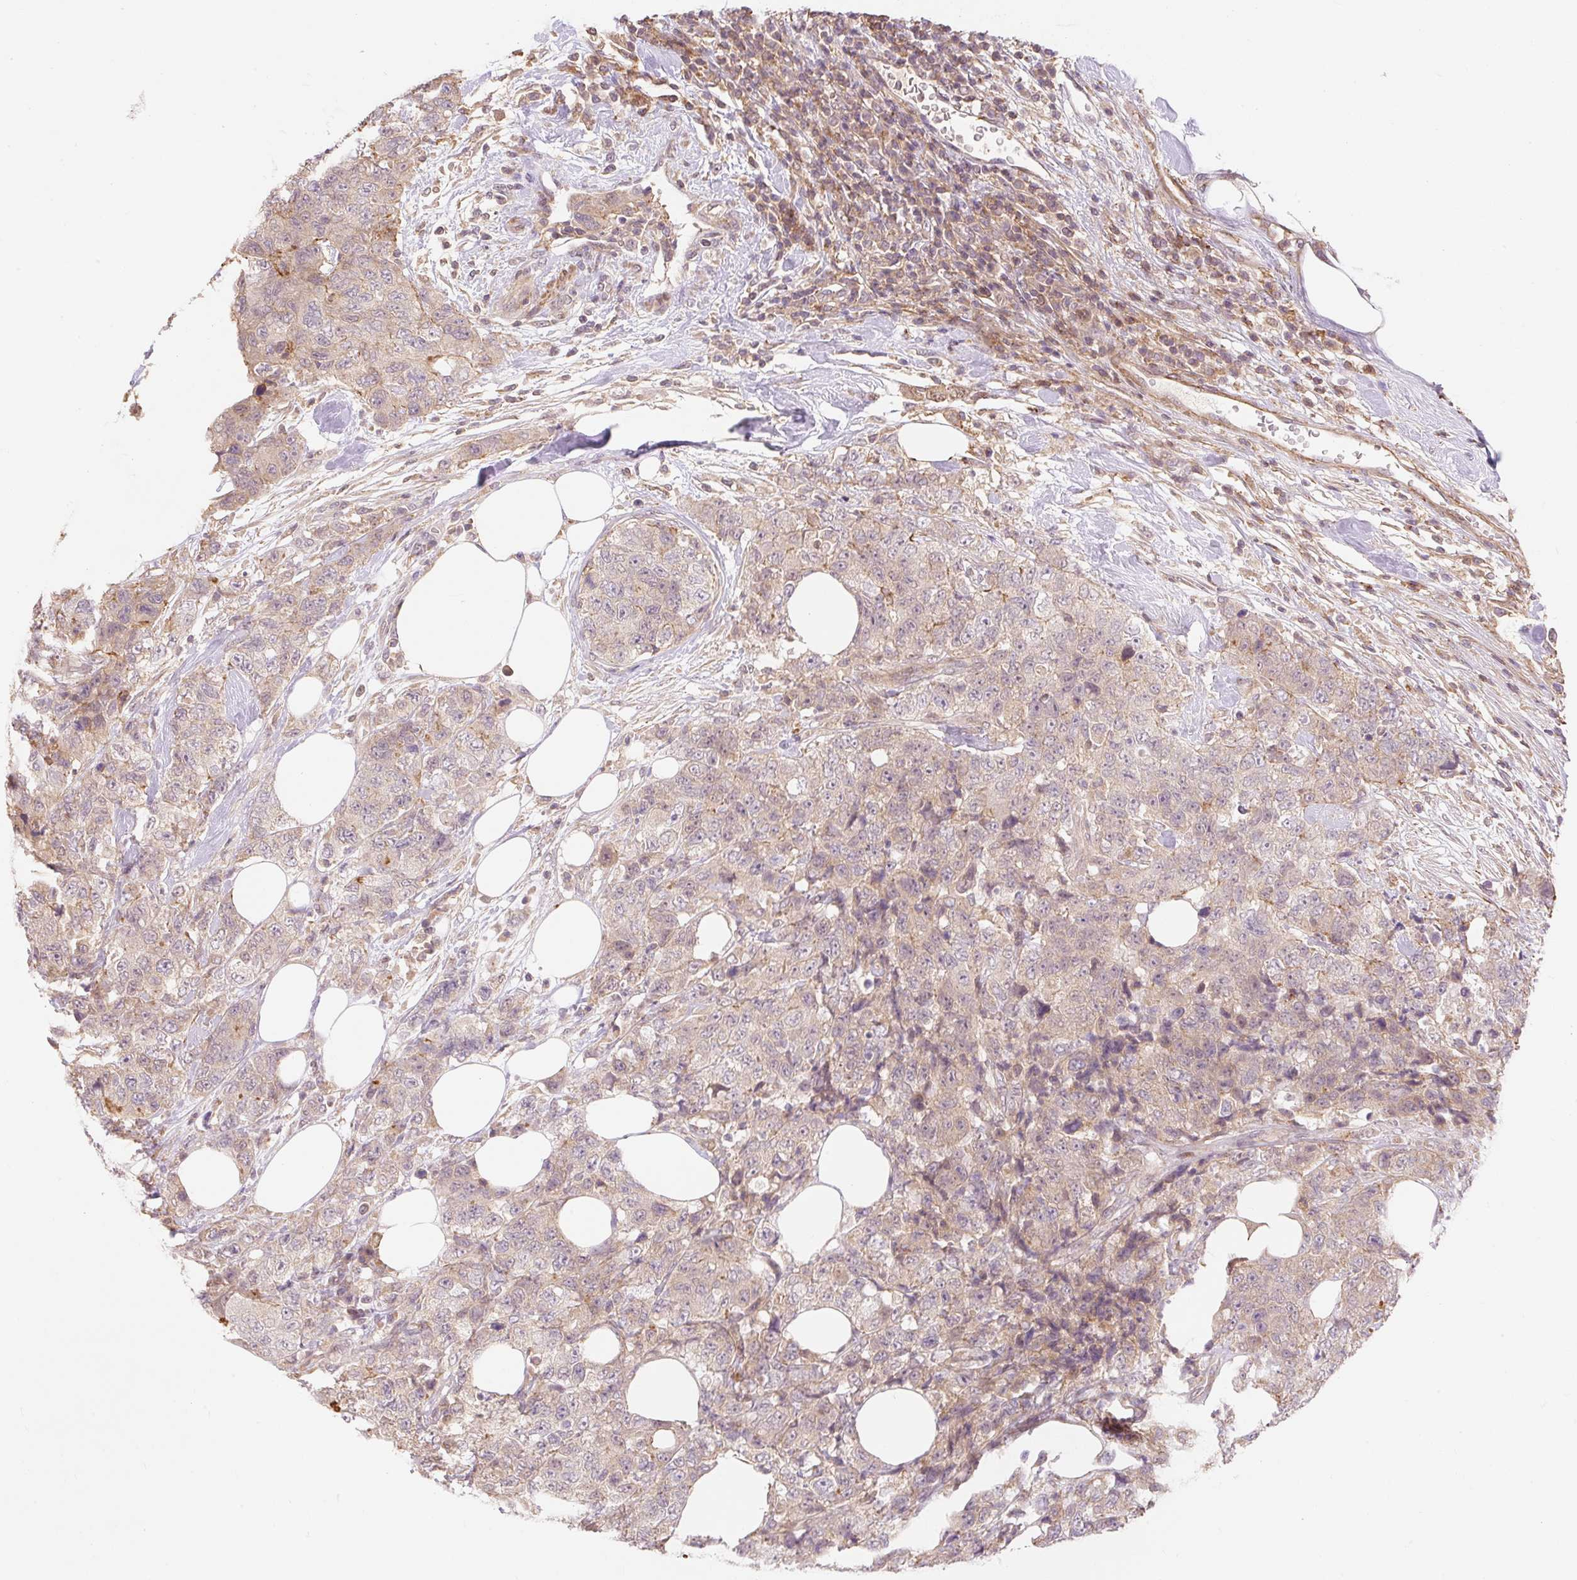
{"staining": {"intensity": "weak", "quantity": ">75%", "location": "cytoplasmic/membranous"}, "tissue": "urothelial cancer", "cell_type": "Tumor cells", "image_type": "cancer", "snomed": [{"axis": "morphology", "description": "Urothelial carcinoma, High grade"}, {"axis": "topography", "description": "Urinary bladder"}], "caption": "Brown immunohistochemical staining in urothelial cancer reveals weak cytoplasmic/membranous staining in about >75% of tumor cells.", "gene": "EMC10", "patient": {"sex": "female", "age": 78}}